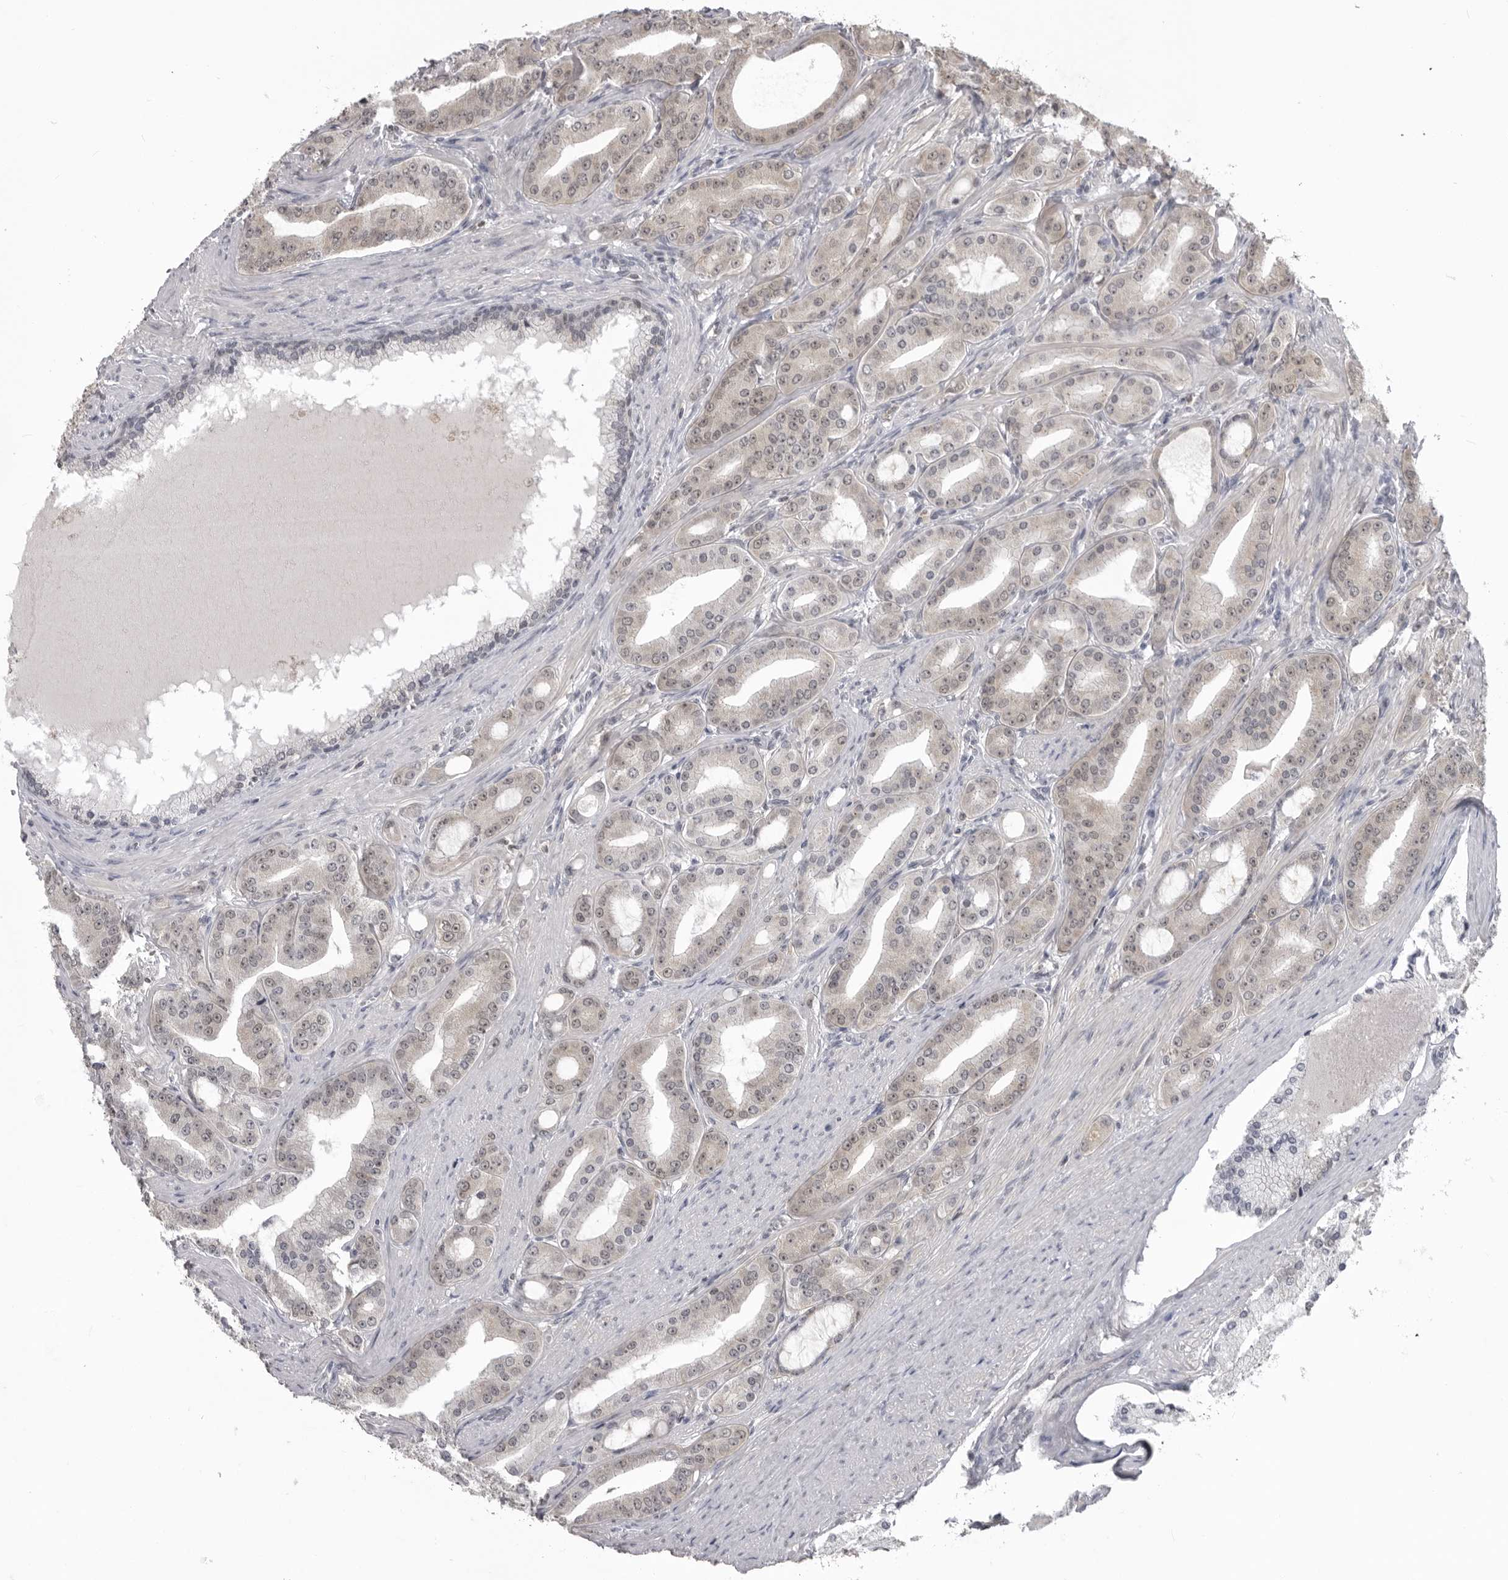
{"staining": {"intensity": "negative", "quantity": "none", "location": "none"}, "tissue": "prostate cancer", "cell_type": "Tumor cells", "image_type": "cancer", "snomed": [{"axis": "morphology", "description": "Adenocarcinoma, High grade"}, {"axis": "topography", "description": "Prostate"}], "caption": "Immunohistochemistry (IHC) image of neoplastic tissue: human prostate cancer stained with DAB (3,3'-diaminobenzidine) exhibits no significant protein staining in tumor cells.", "gene": "PDCL3", "patient": {"sex": "male", "age": 60}}